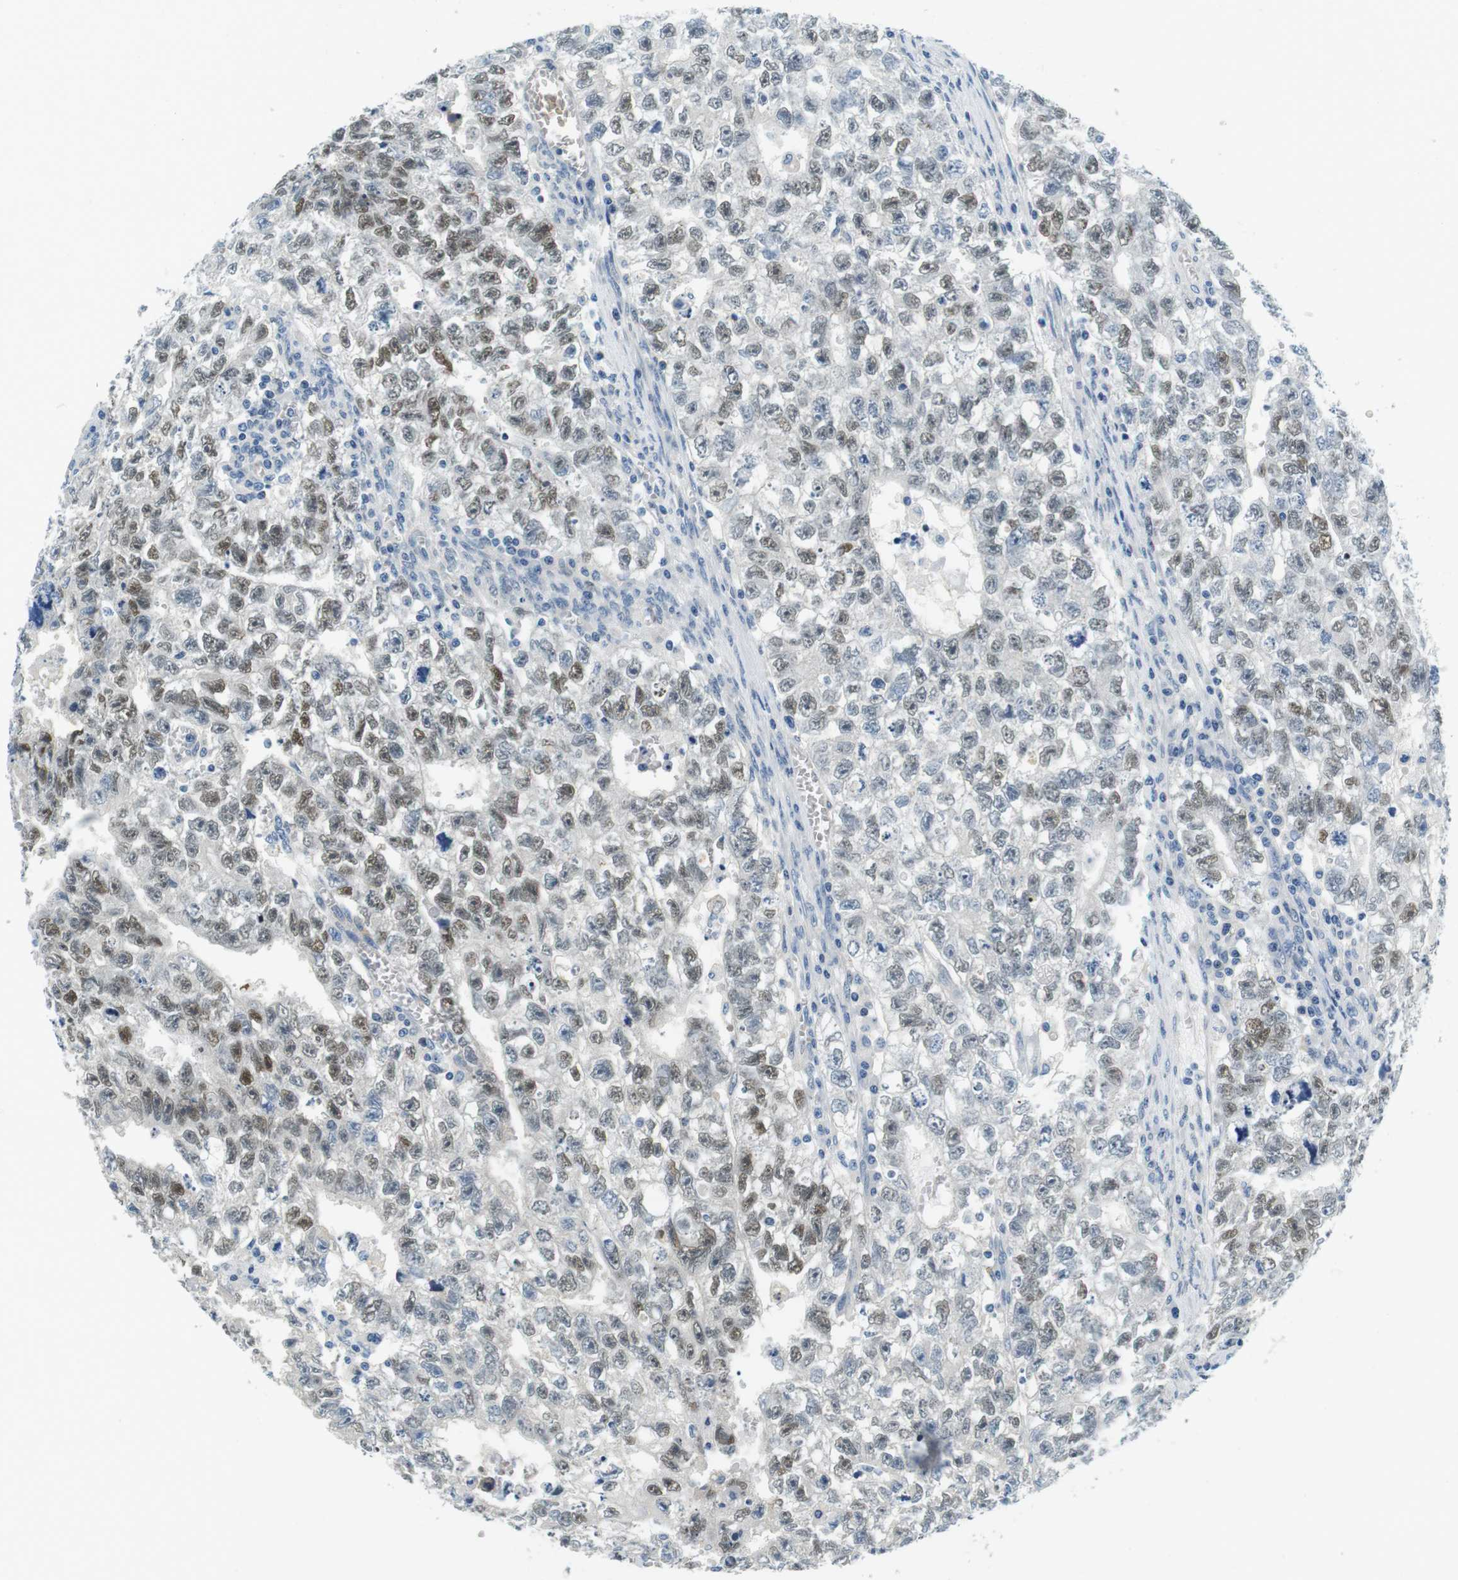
{"staining": {"intensity": "moderate", "quantity": "25%-75%", "location": "nuclear"}, "tissue": "testis cancer", "cell_type": "Tumor cells", "image_type": "cancer", "snomed": [{"axis": "morphology", "description": "Seminoma, NOS"}, {"axis": "morphology", "description": "Carcinoma, Embryonal, NOS"}, {"axis": "topography", "description": "Testis"}], "caption": "Brown immunohistochemical staining in human testis seminoma shows moderate nuclear staining in approximately 25%-75% of tumor cells.", "gene": "KCNJ5", "patient": {"sex": "male", "age": 38}}